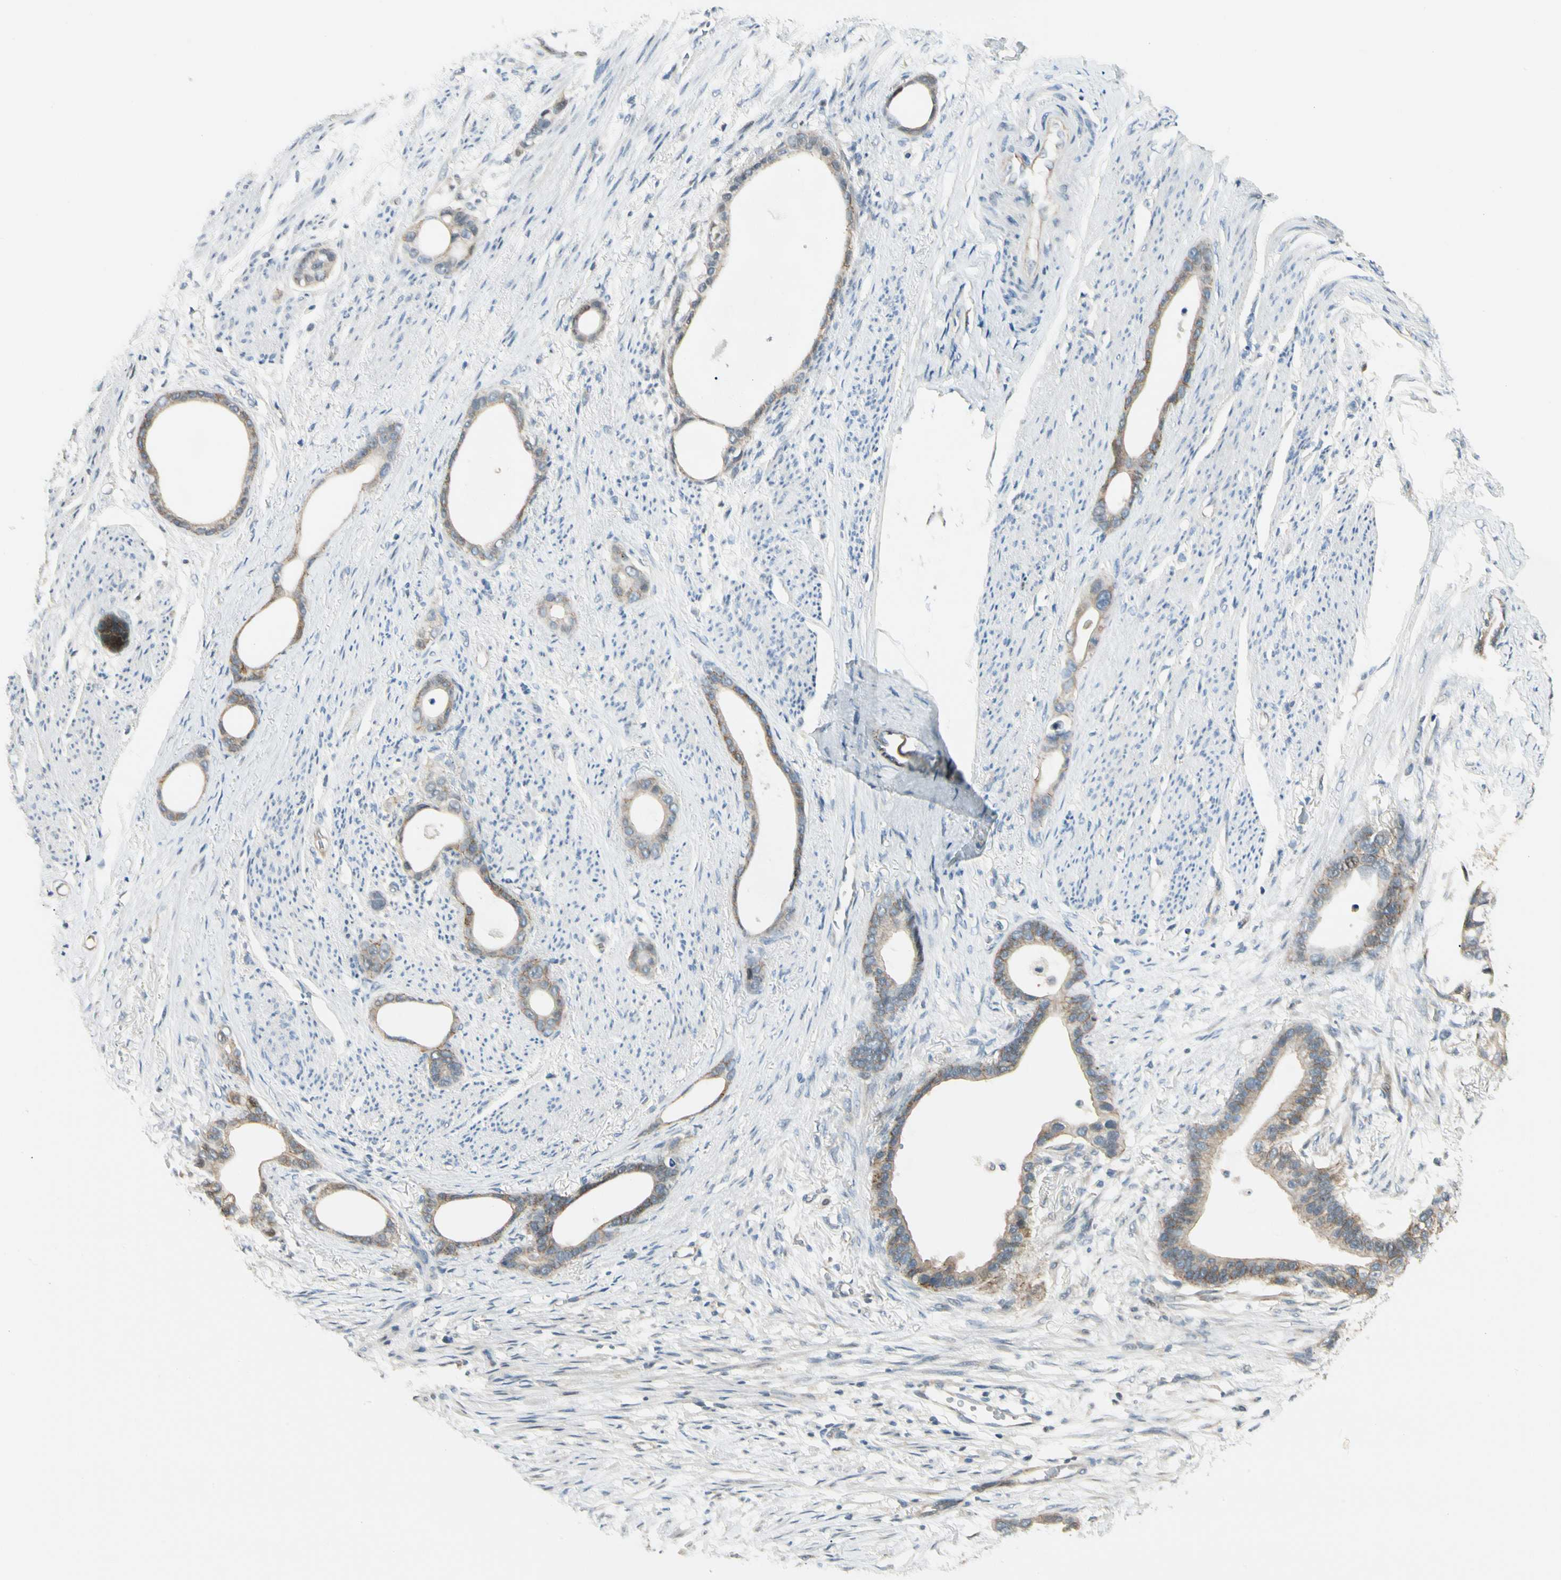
{"staining": {"intensity": "weak", "quantity": ">75%", "location": "cytoplasmic/membranous"}, "tissue": "stomach cancer", "cell_type": "Tumor cells", "image_type": "cancer", "snomed": [{"axis": "morphology", "description": "Adenocarcinoma, NOS"}, {"axis": "topography", "description": "Stomach"}], "caption": "A brown stain labels weak cytoplasmic/membranous positivity of a protein in human stomach adenocarcinoma tumor cells.", "gene": "P3H2", "patient": {"sex": "female", "age": 75}}